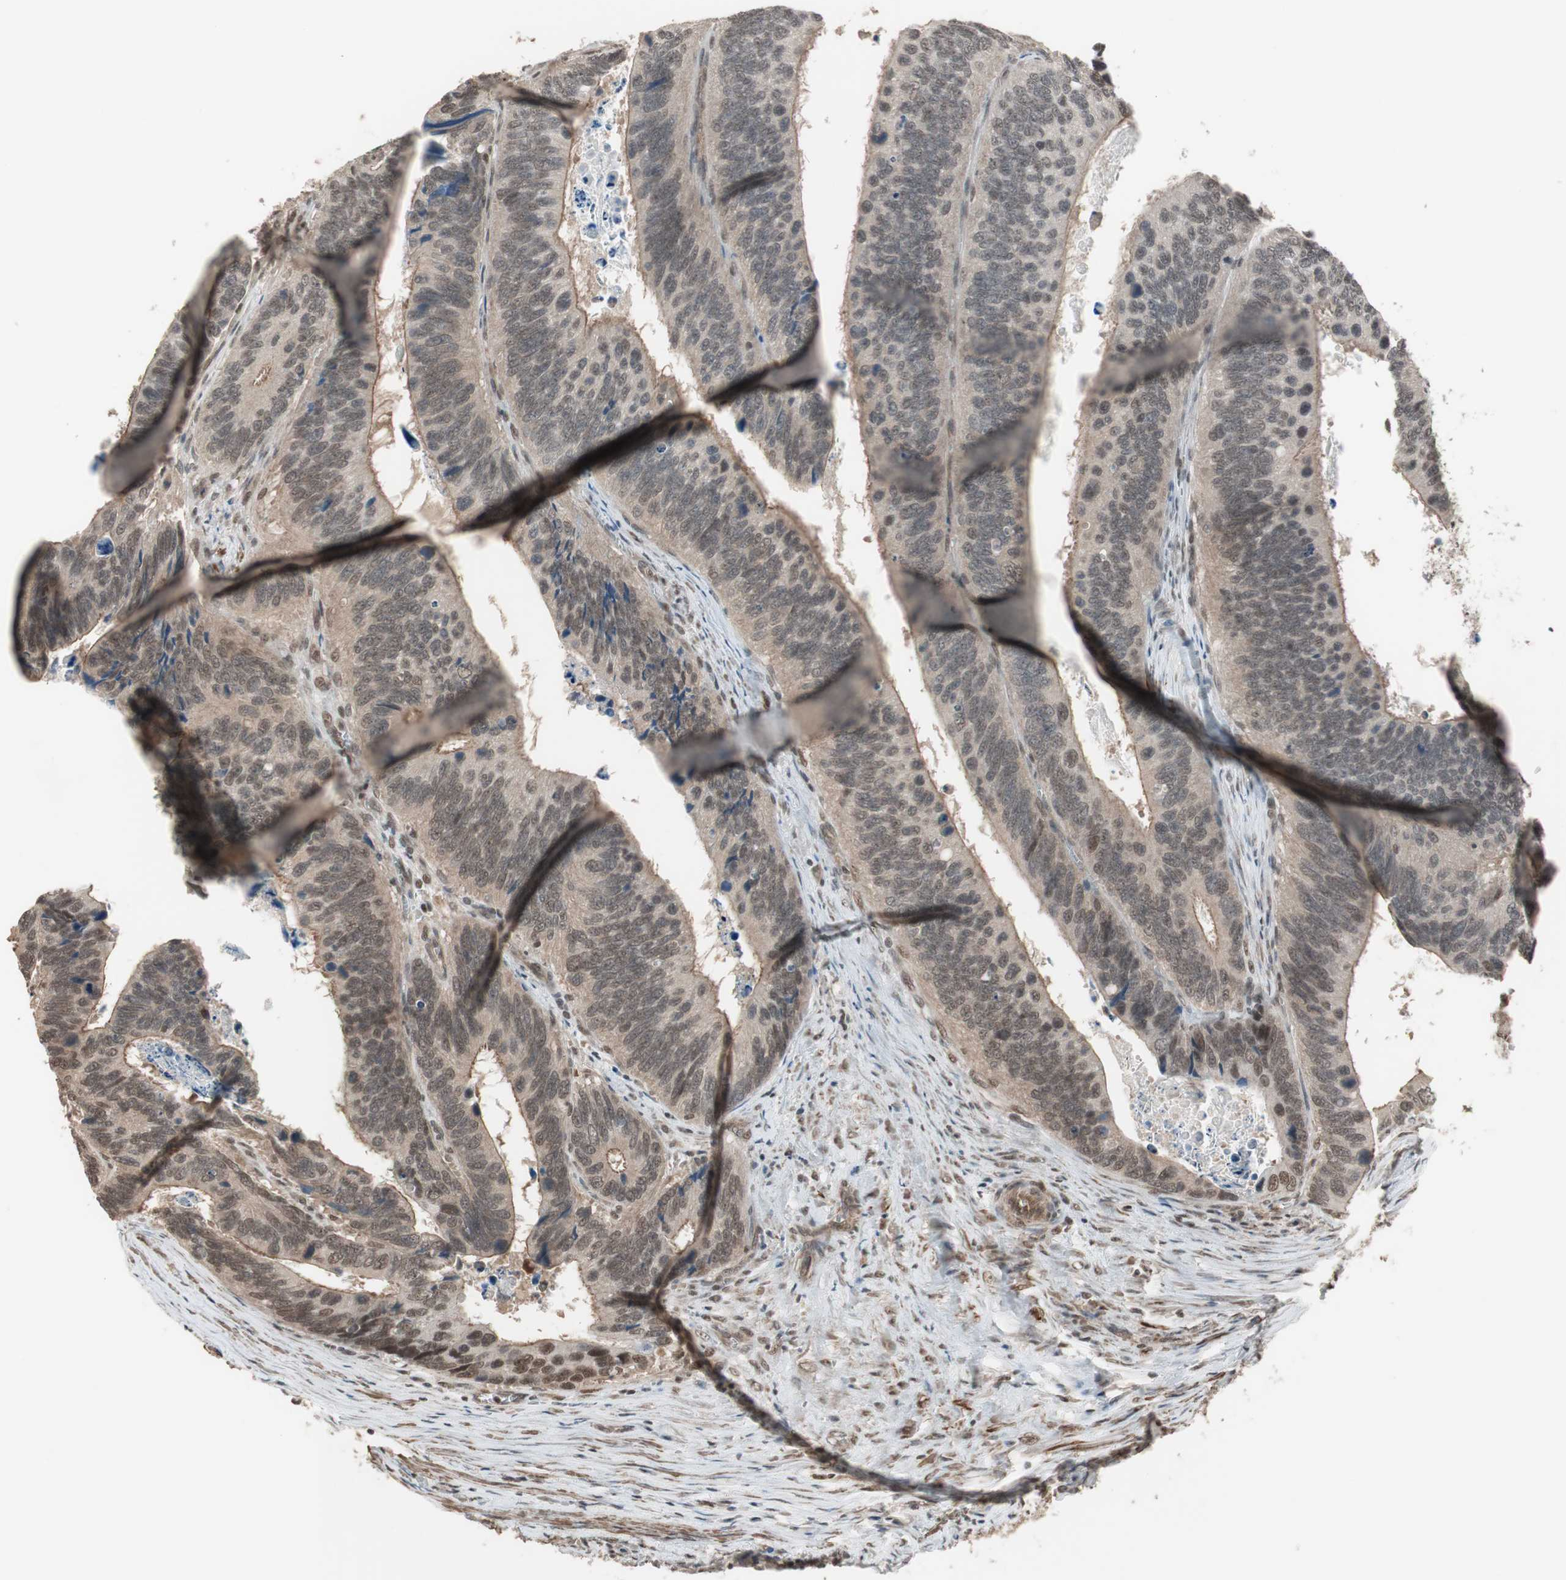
{"staining": {"intensity": "weak", "quantity": ">75%", "location": "cytoplasmic/membranous,nuclear"}, "tissue": "colorectal cancer", "cell_type": "Tumor cells", "image_type": "cancer", "snomed": [{"axis": "morphology", "description": "Adenocarcinoma, NOS"}, {"axis": "topography", "description": "Colon"}], "caption": "Protein staining shows weak cytoplasmic/membranous and nuclear expression in approximately >75% of tumor cells in colorectal cancer.", "gene": "DRAP1", "patient": {"sex": "male", "age": 72}}